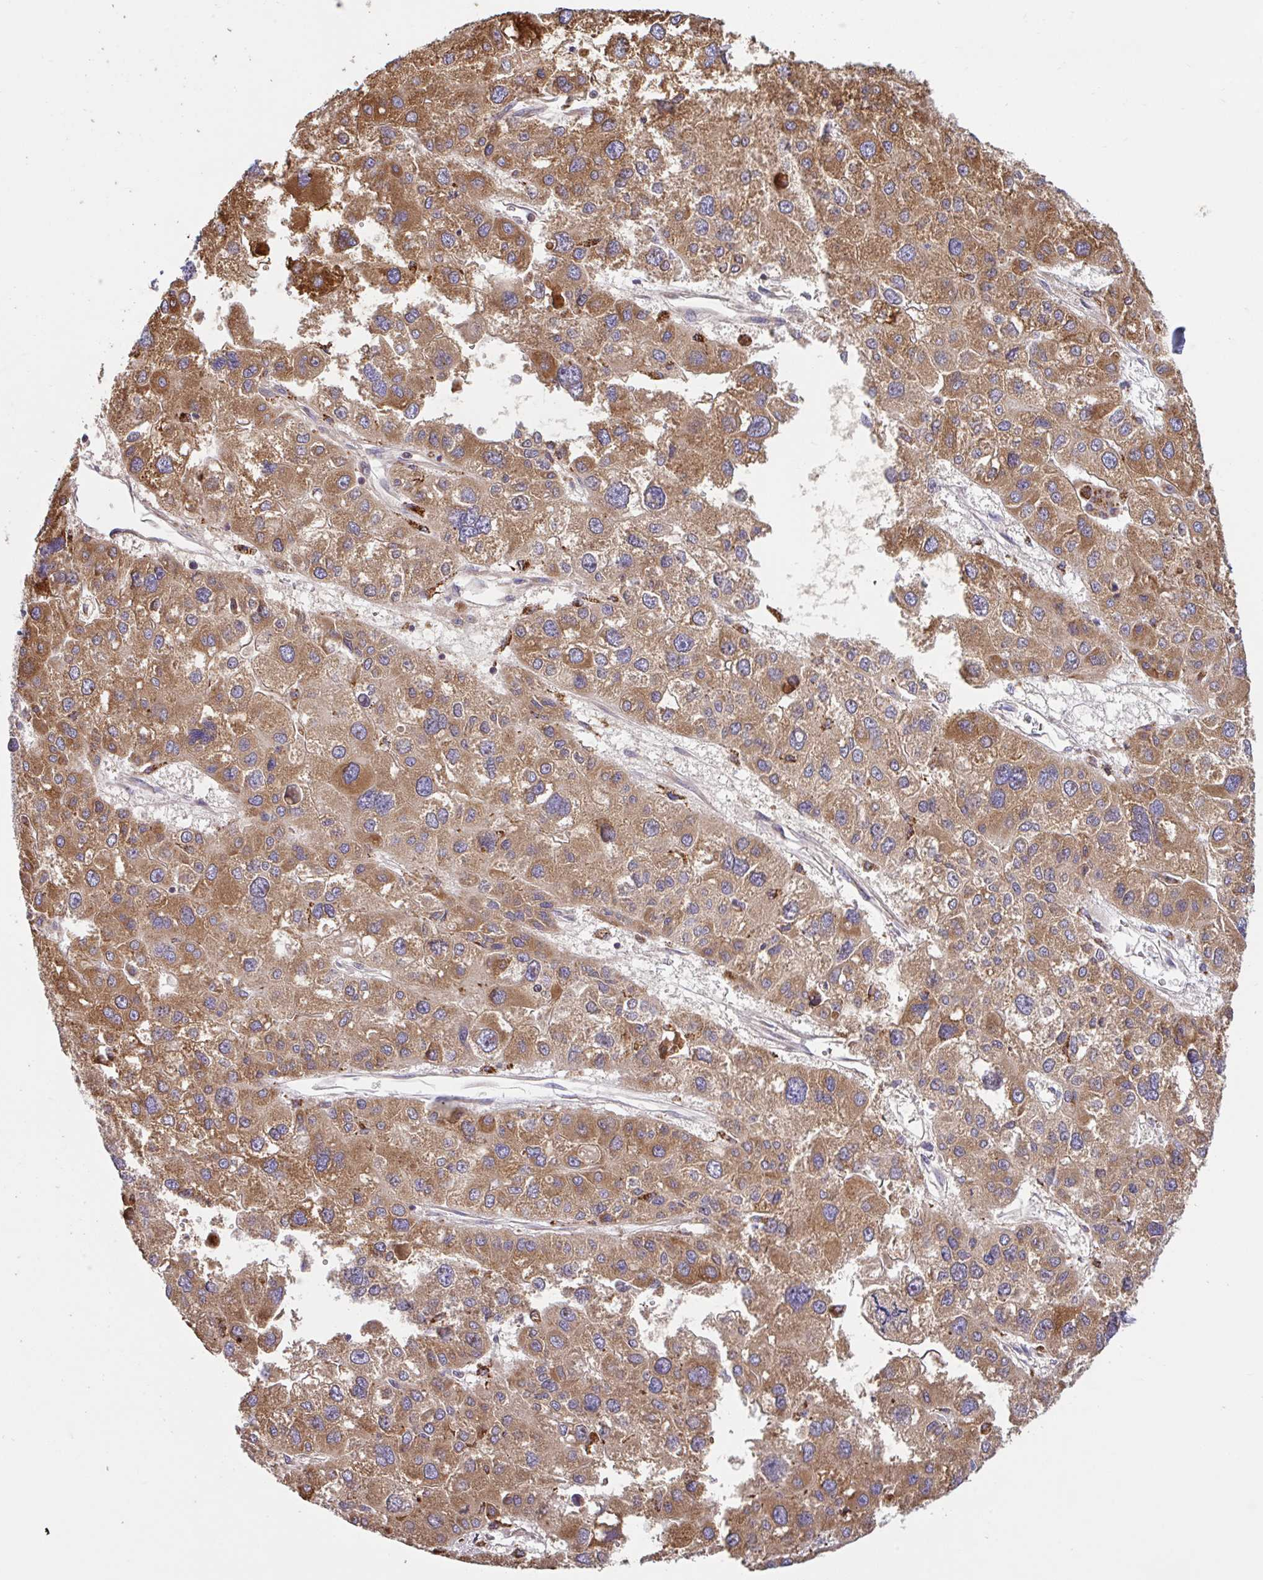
{"staining": {"intensity": "moderate", "quantity": ">75%", "location": "cytoplasmic/membranous"}, "tissue": "liver cancer", "cell_type": "Tumor cells", "image_type": "cancer", "snomed": [{"axis": "morphology", "description": "Carcinoma, Hepatocellular, NOS"}, {"axis": "topography", "description": "Liver"}], "caption": "Immunohistochemical staining of human liver cancer displays moderate cytoplasmic/membranous protein expression in approximately >75% of tumor cells. (Stains: DAB in brown, nuclei in blue, Microscopy: brightfield microscopy at high magnification).", "gene": "RALBP1", "patient": {"sex": "male", "age": 73}}